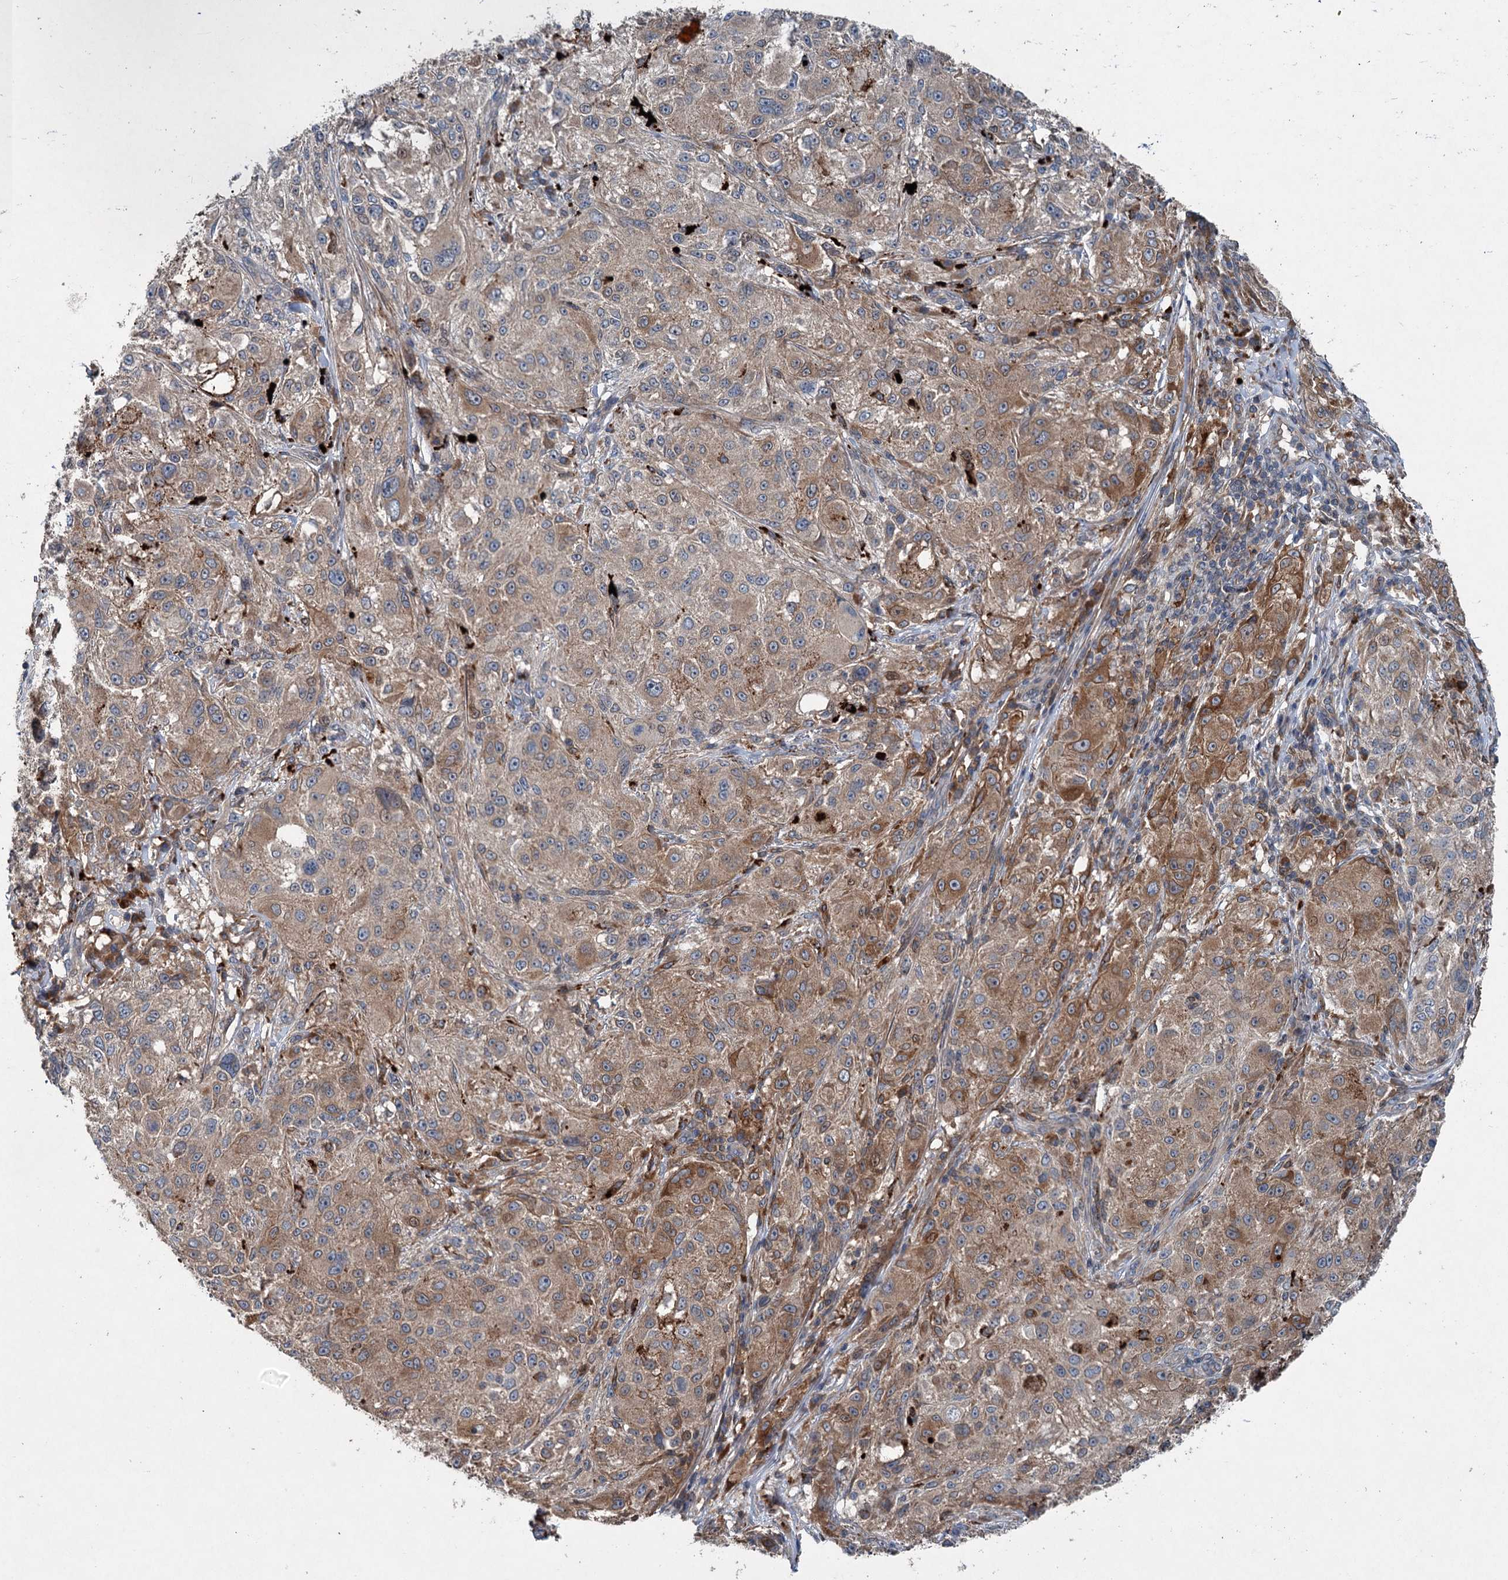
{"staining": {"intensity": "moderate", "quantity": "25%-75%", "location": "cytoplasmic/membranous"}, "tissue": "melanoma", "cell_type": "Tumor cells", "image_type": "cancer", "snomed": [{"axis": "morphology", "description": "Necrosis, NOS"}, {"axis": "morphology", "description": "Malignant melanoma, NOS"}, {"axis": "topography", "description": "Skin"}], "caption": "Approximately 25%-75% of tumor cells in melanoma reveal moderate cytoplasmic/membranous protein staining as visualized by brown immunohistochemical staining.", "gene": "TAPBPL", "patient": {"sex": "female", "age": 87}}